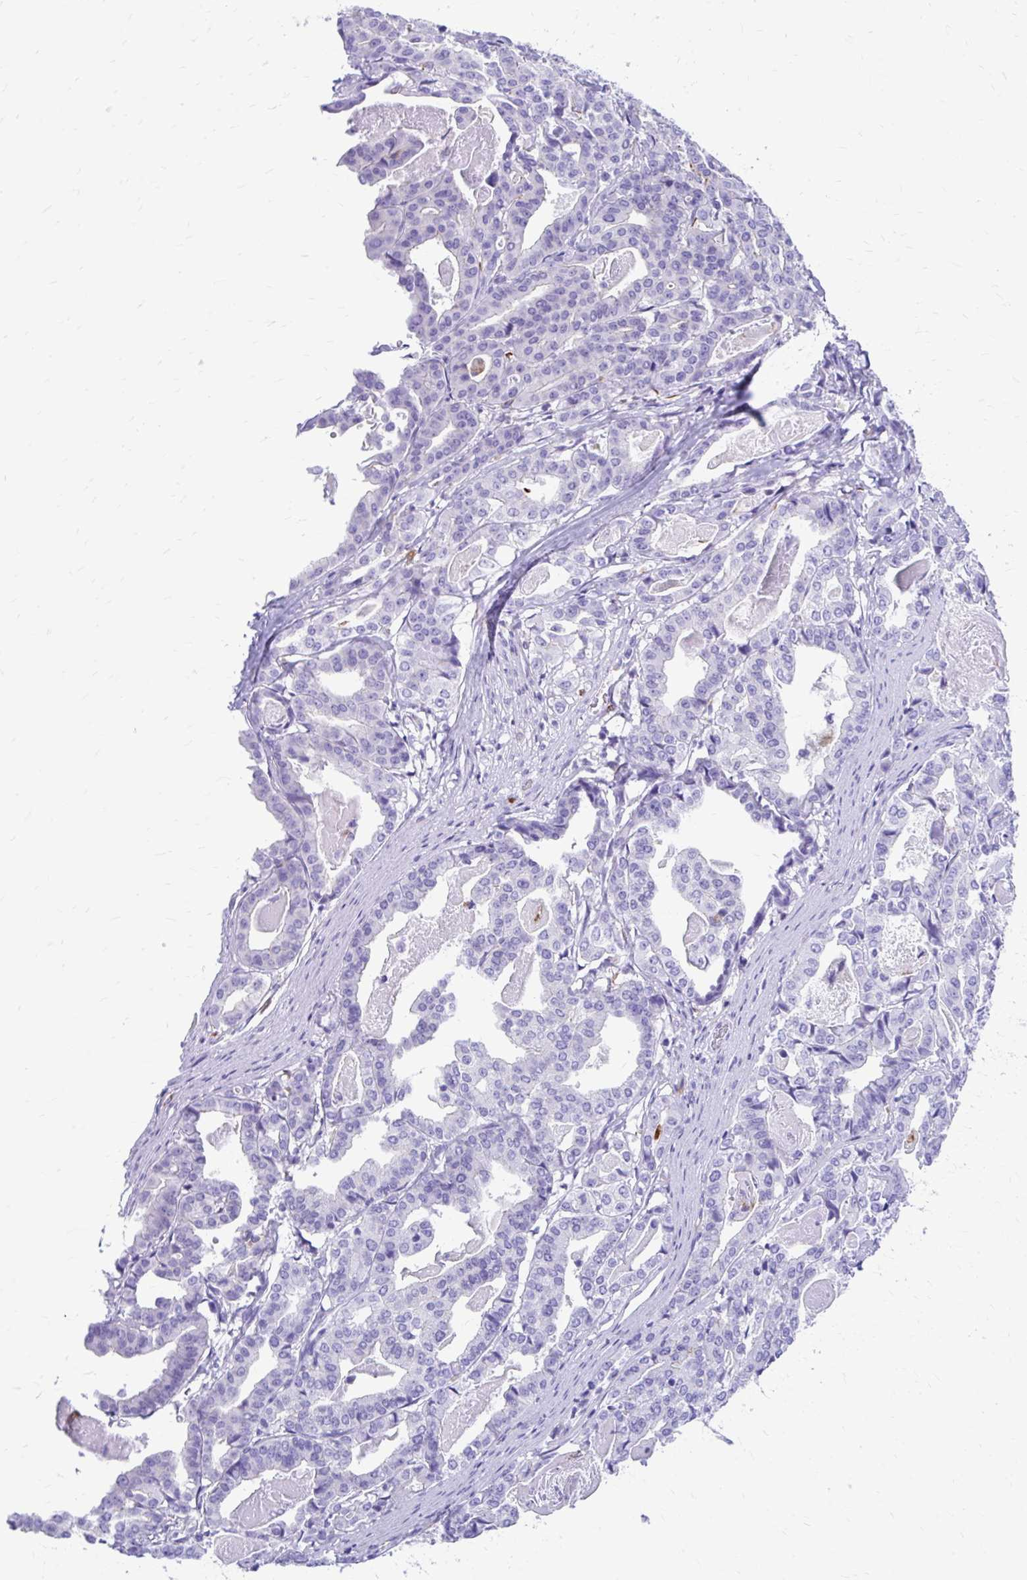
{"staining": {"intensity": "negative", "quantity": "none", "location": "none"}, "tissue": "stomach cancer", "cell_type": "Tumor cells", "image_type": "cancer", "snomed": [{"axis": "morphology", "description": "Adenocarcinoma, NOS"}, {"axis": "topography", "description": "Stomach"}], "caption": "Immunohistochemistry (IHC) micrograph of stomach cancer stained for a protein (brown), which shows no staining in tumor cells.", "gene": "ZNF699", "patient": {"sex": "male", "age": 48}}